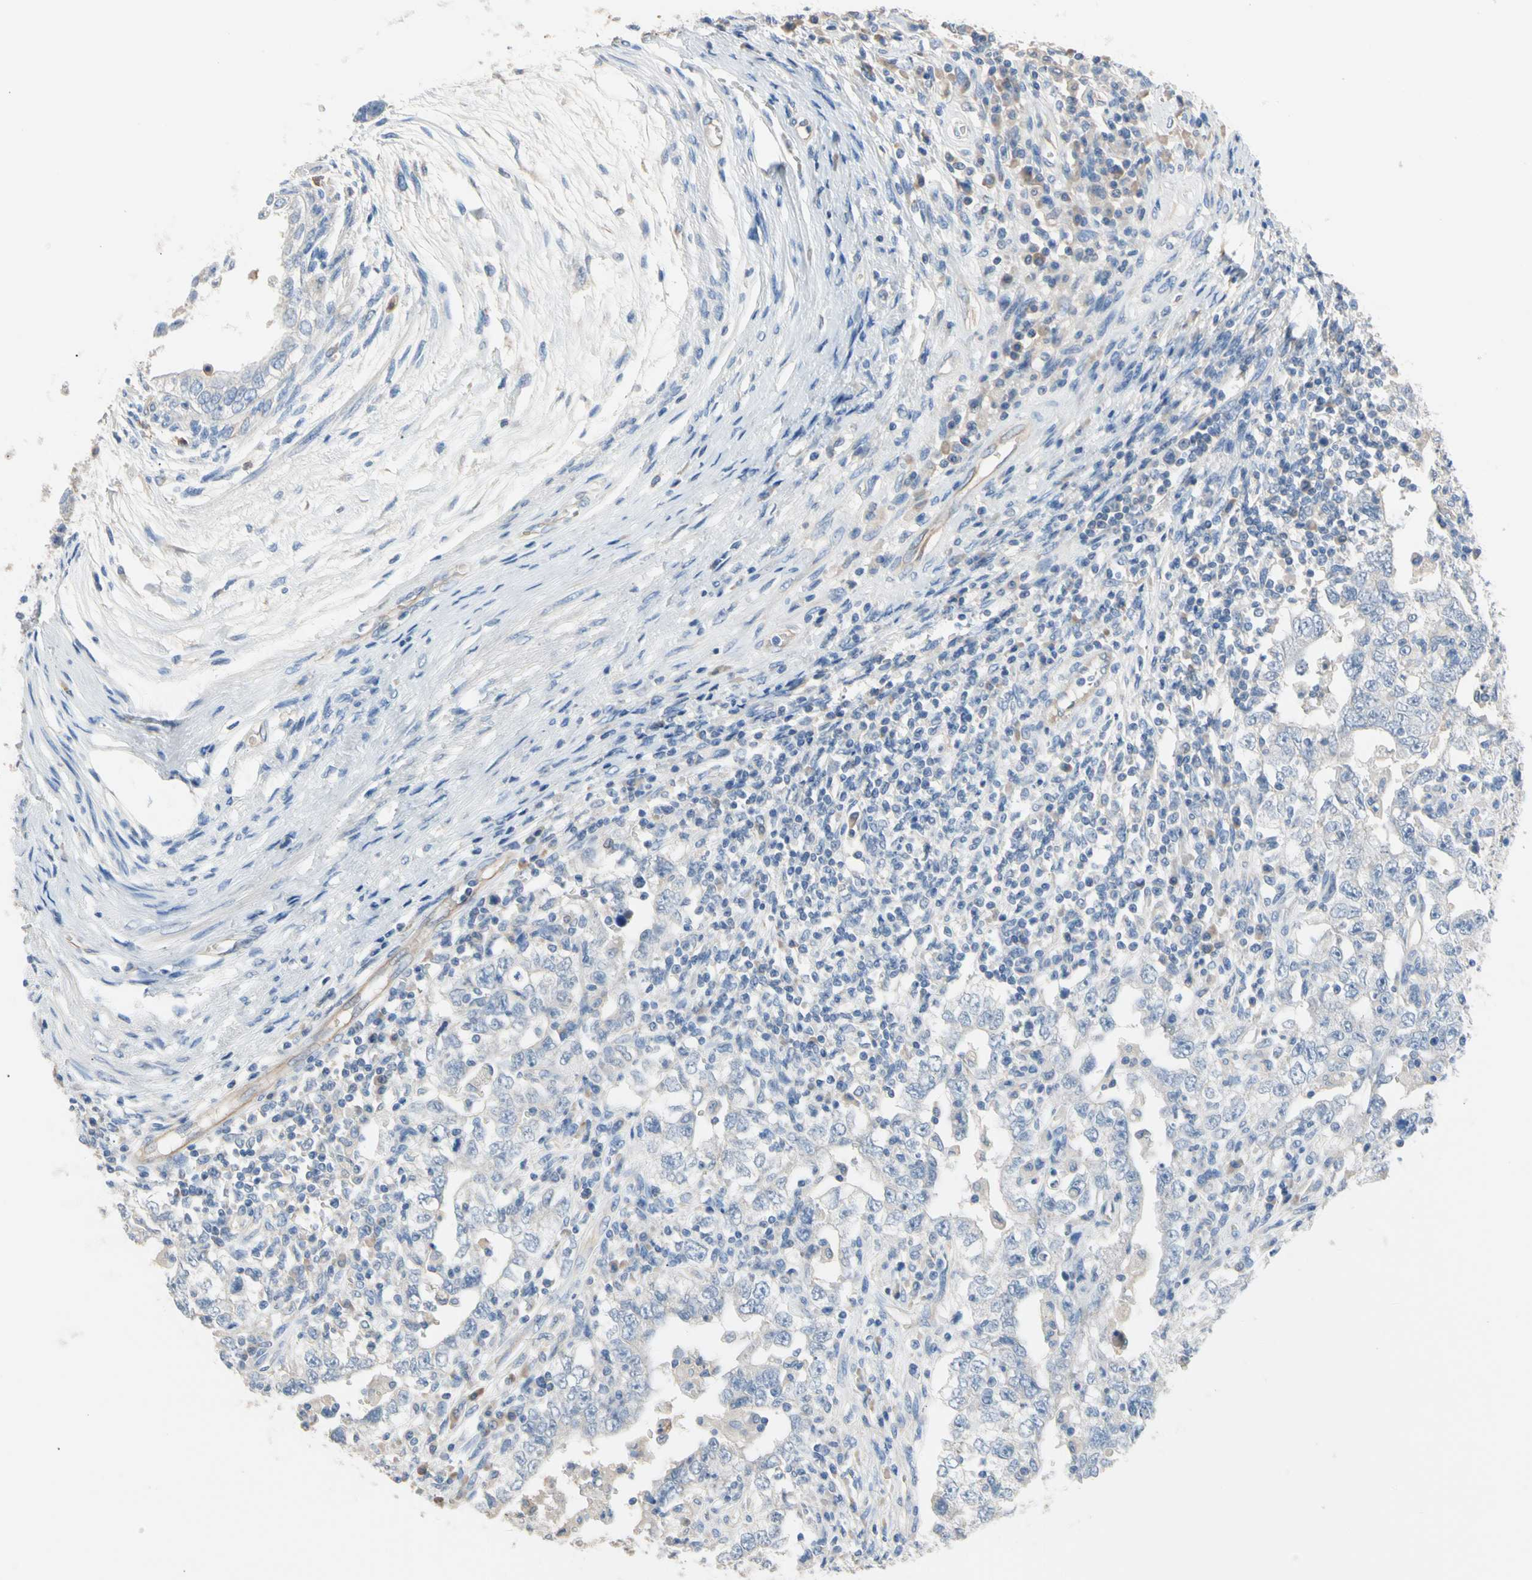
{"staining": {"intensity": "negative", "quantity": "none", "location": "none"}, "tissue": "testis cancer", "cell_type": "Tumor cells", "image_type": "cancer", "snomed": [{"axis": "morphology", "description": "Carcinoma, Embryonal, NOS"}, {"axis": "topography", "description": "Testis"}], "caption": "Testis cancer was stained to show a protein in brown. There is no significant positivity in tumor cells.", "gene": "BBOX1", "patient": {"sex": "male", "age": 26}}